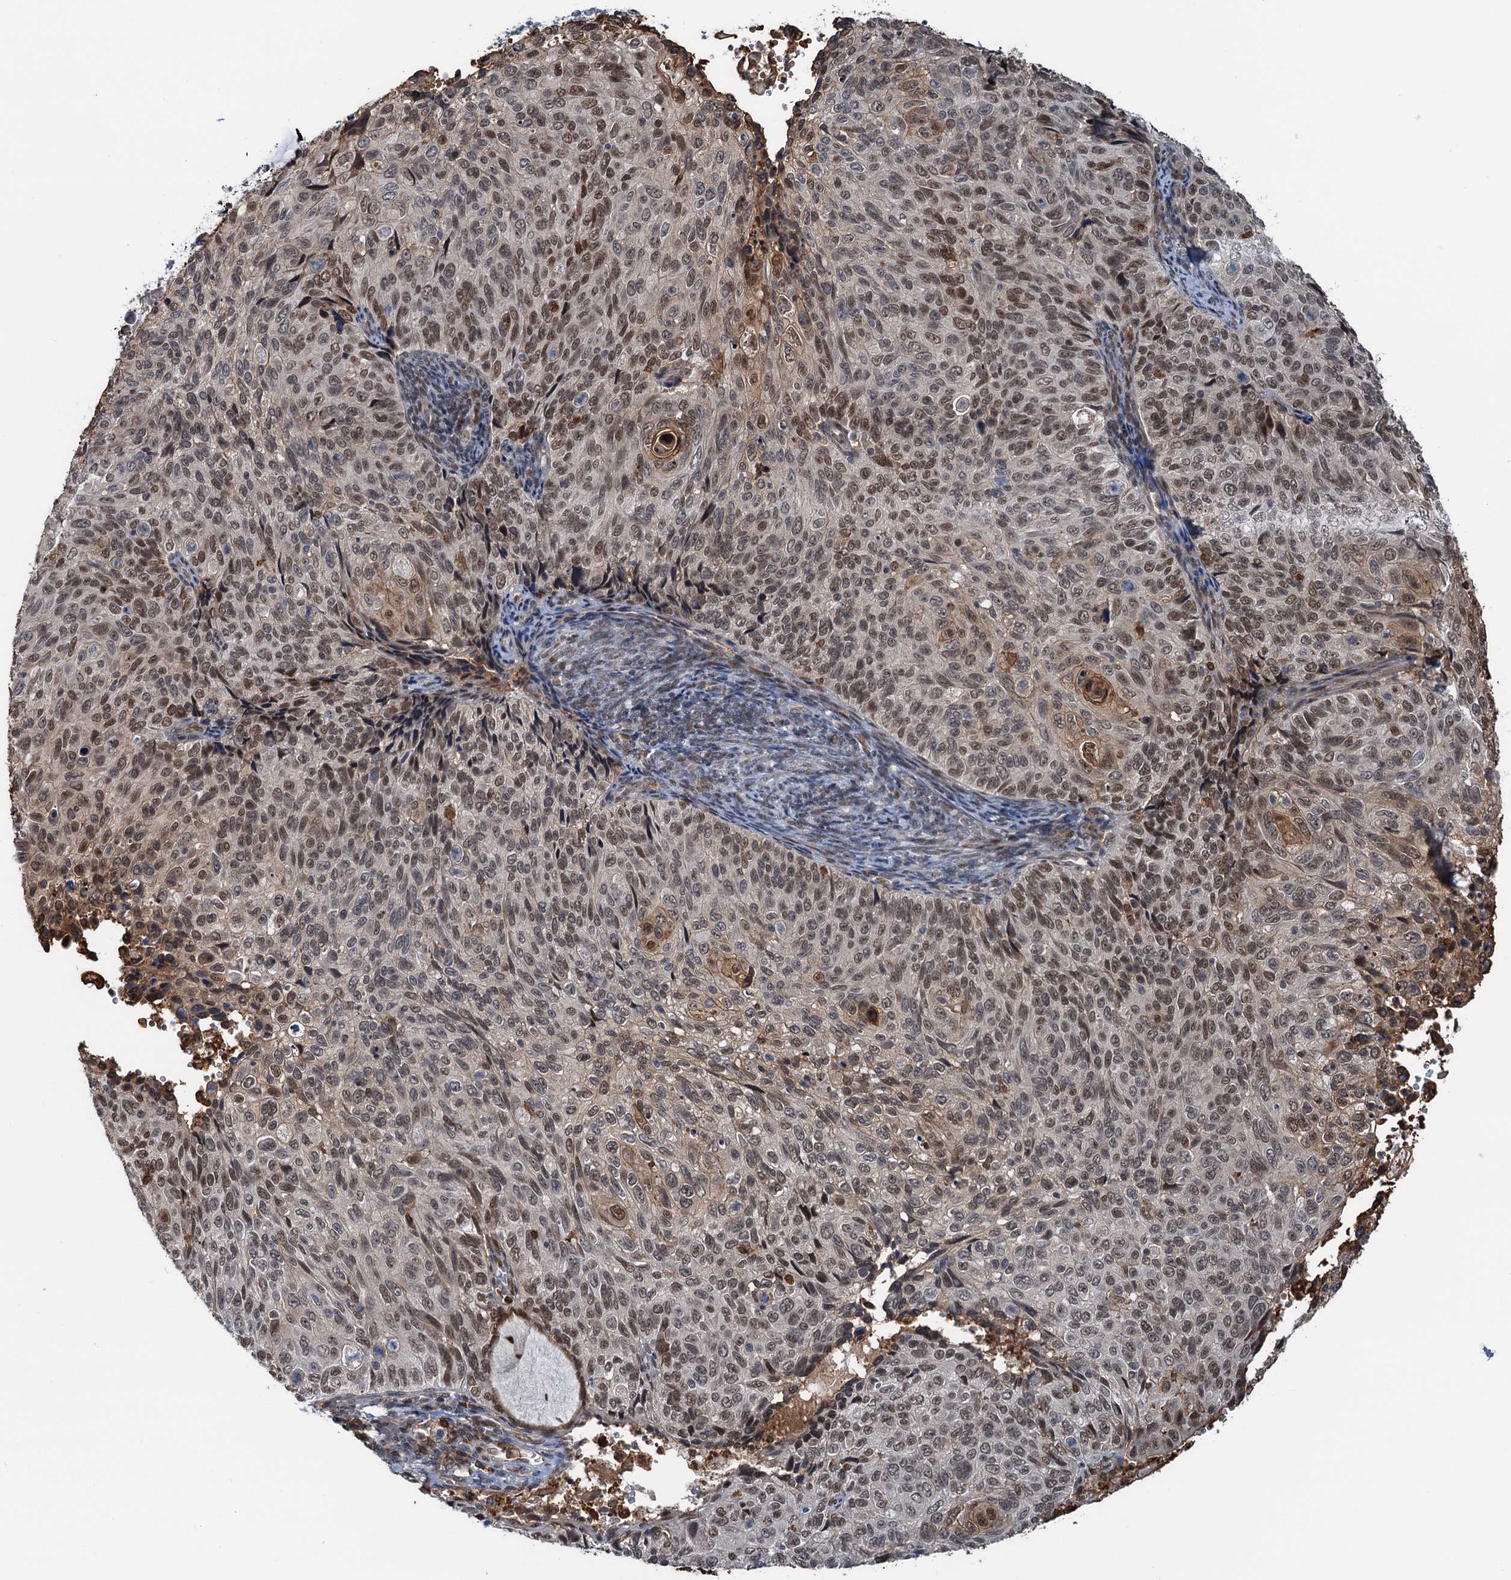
{"staining": {"intensity": "moderate", "quantity": ">75%", "location": "cytoplasmic/membranous,nuclear"}, "tissue": "cervical cancer", "cell_type": "Tumor cells", "image_type": "cancer", "snomed": [{"axis": "morphology", "description": "Squamous cell carcinoma, NOS"}, {"axis": "topography", "description": "Cervix"}], "caption": "Cervical squamous cell carcinoma stained for a protein exhibits moderate cytoplasmic/membranous and nuclear positivity in tumor cells.", "gene": "ZNF609", "patient": {"sex": "female", "age": 70}}